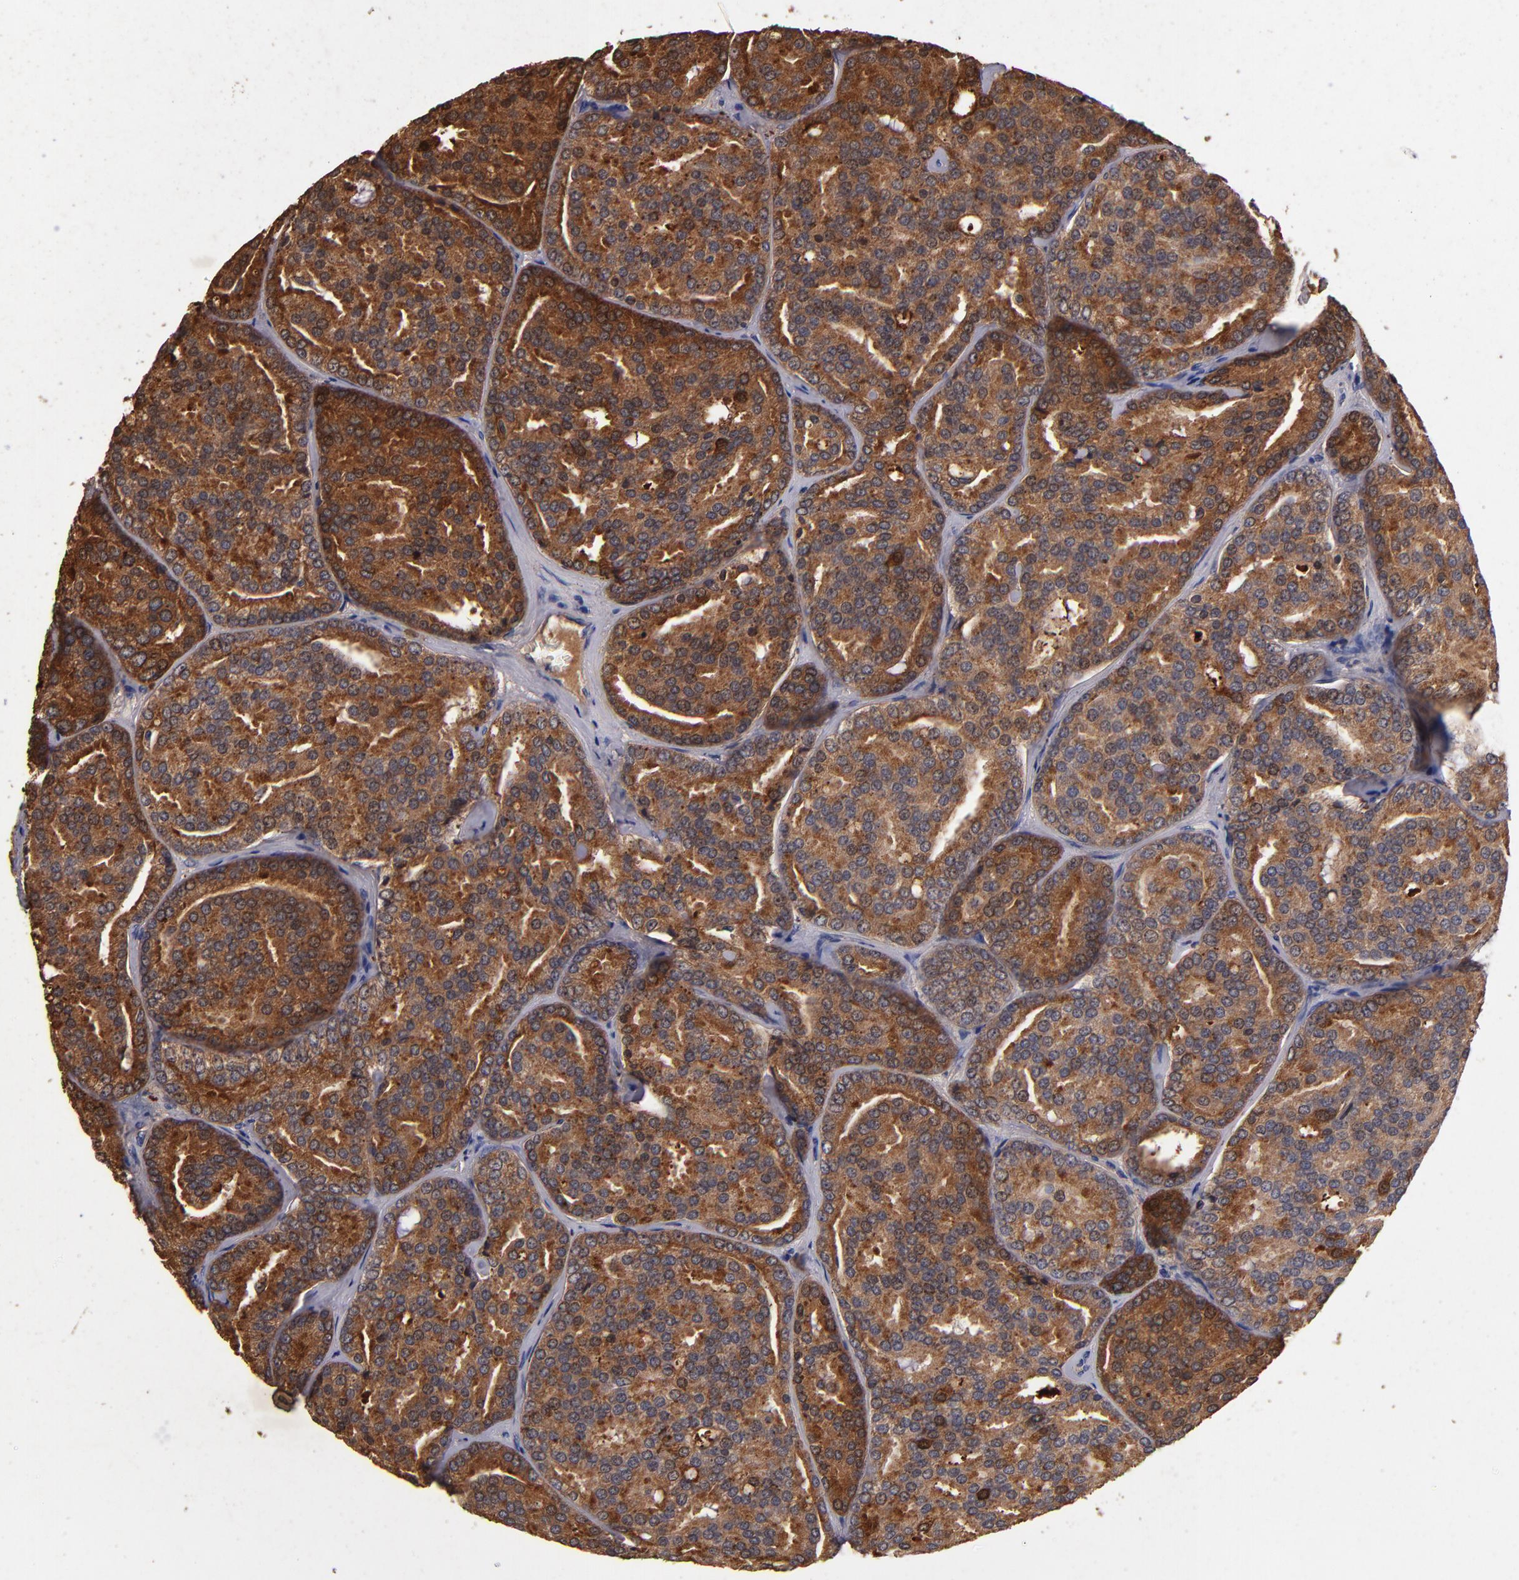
{"staining": {"intensity": "strong", "quantity": ">75%", "location": "cytoplasmic/membranous"}, "tissue": "prostate cancer", "cell_type": "Tumor cells", "image_type": "cancer", "snomed": [{"axis": "morphology", "description": "Adenocarcinoma, High grade"}, {"axis": "topography", "description": "Prostate"}], "caption": "The micrograph demonstrates a brown stain indicating the presence of a protein in the cytoplasmic/membranous of tumor cells in high-grade adenocarcinoma (prostate). (DAB (3,3'-diaminobenzidine) IHC with brightfield microscopy, high magnification).", "gene": "TTLL12", "patient": {"sex": "male", "age": 64}}